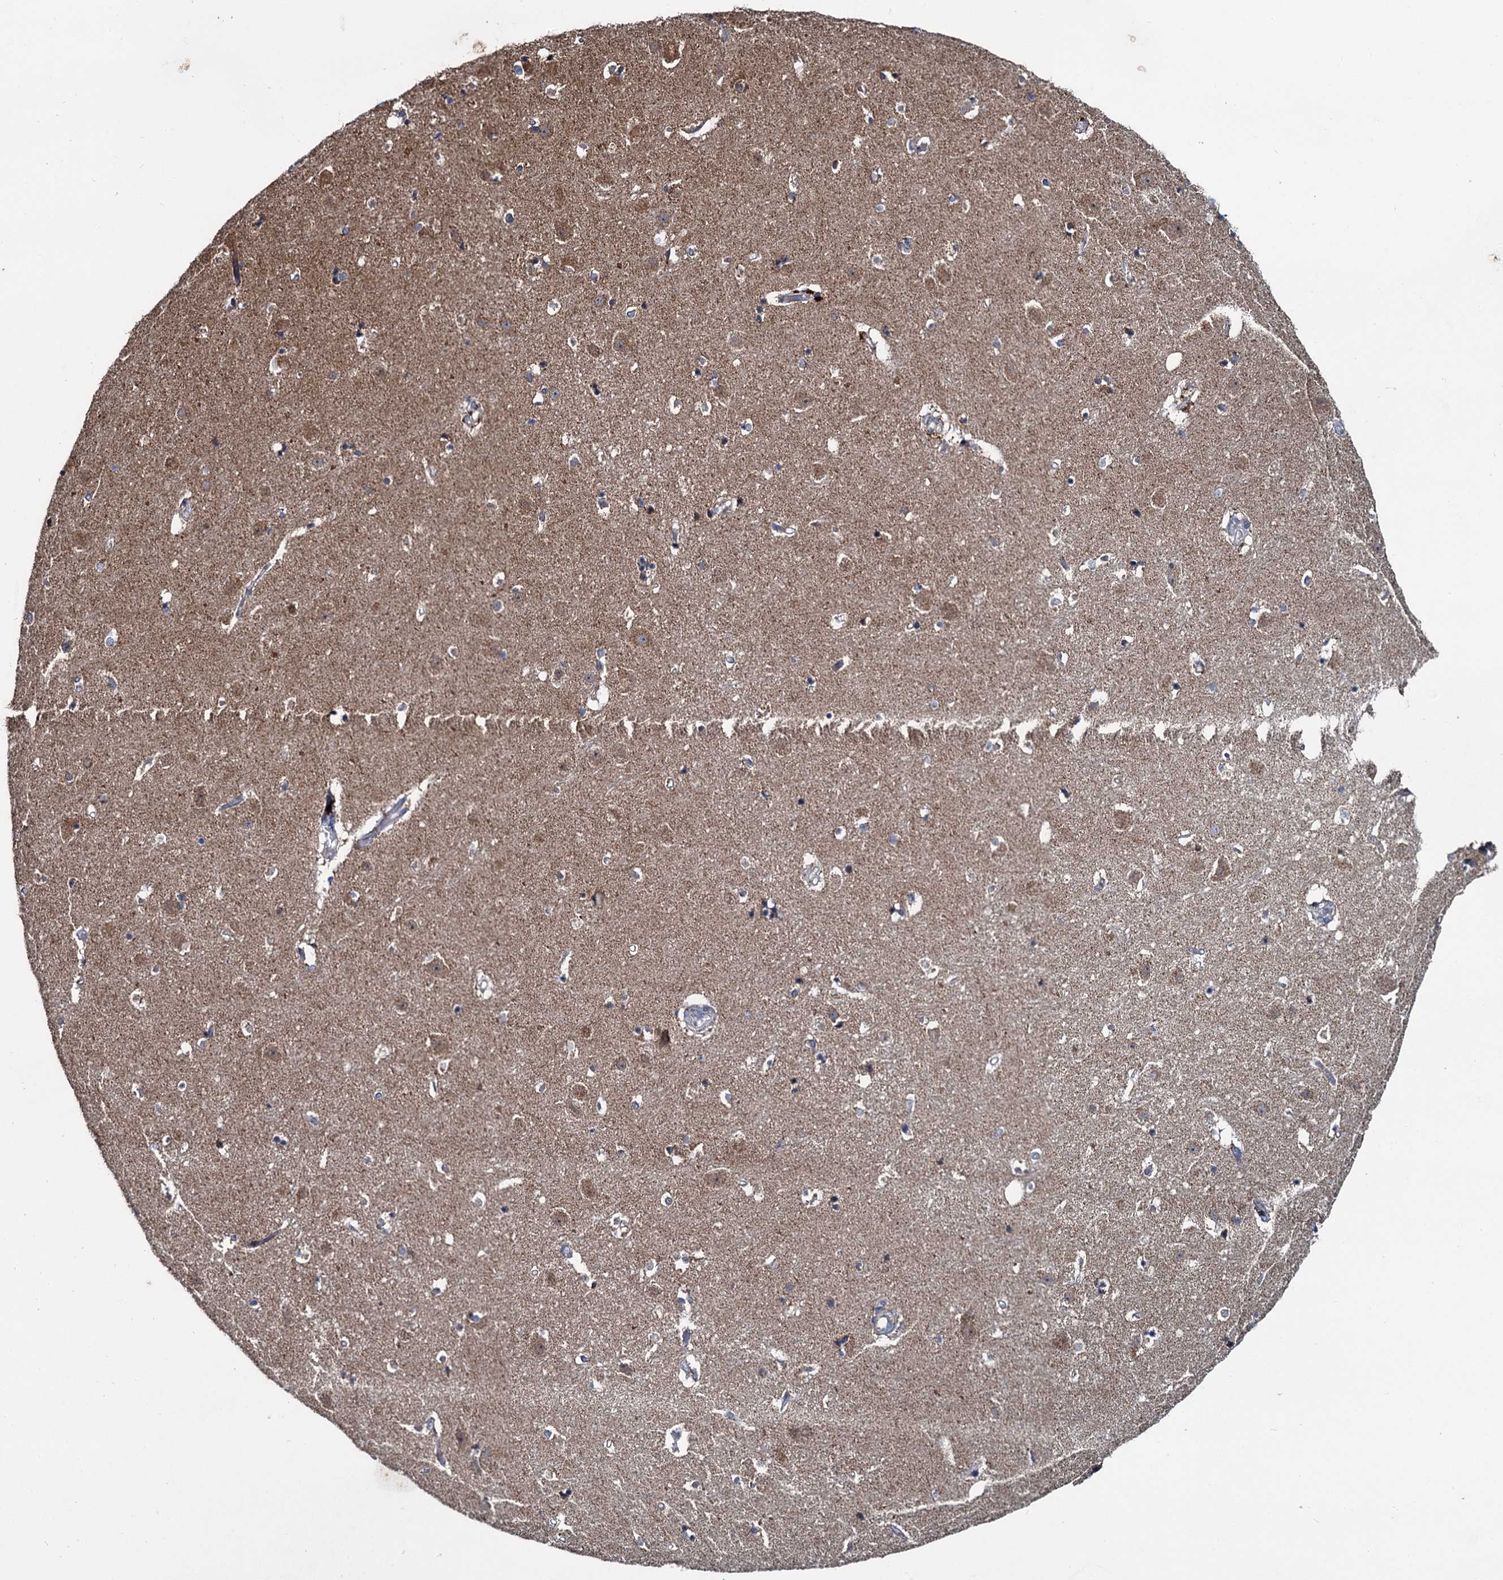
{"staining": {"intensity": "moderate", "quantity": "<25%", "location": "cytoplasmic/membranous"}, "tissue": "hippocampus", "cell_type": "Glial cells", "image_type": "normal", "snomed": [{"axis": "morphology", "description": "Normal tissue, NOS"}, {"axis": "topography", "description": "Hippocampus"}], "caption": "Immunohistochemical staining of normal hippocampus reveals low levels of moderate cytoplasmic/membranous expression in about <25% of glial cells.", "gene": "METTL4", "patient": {"sex": "female", "age": 52}}